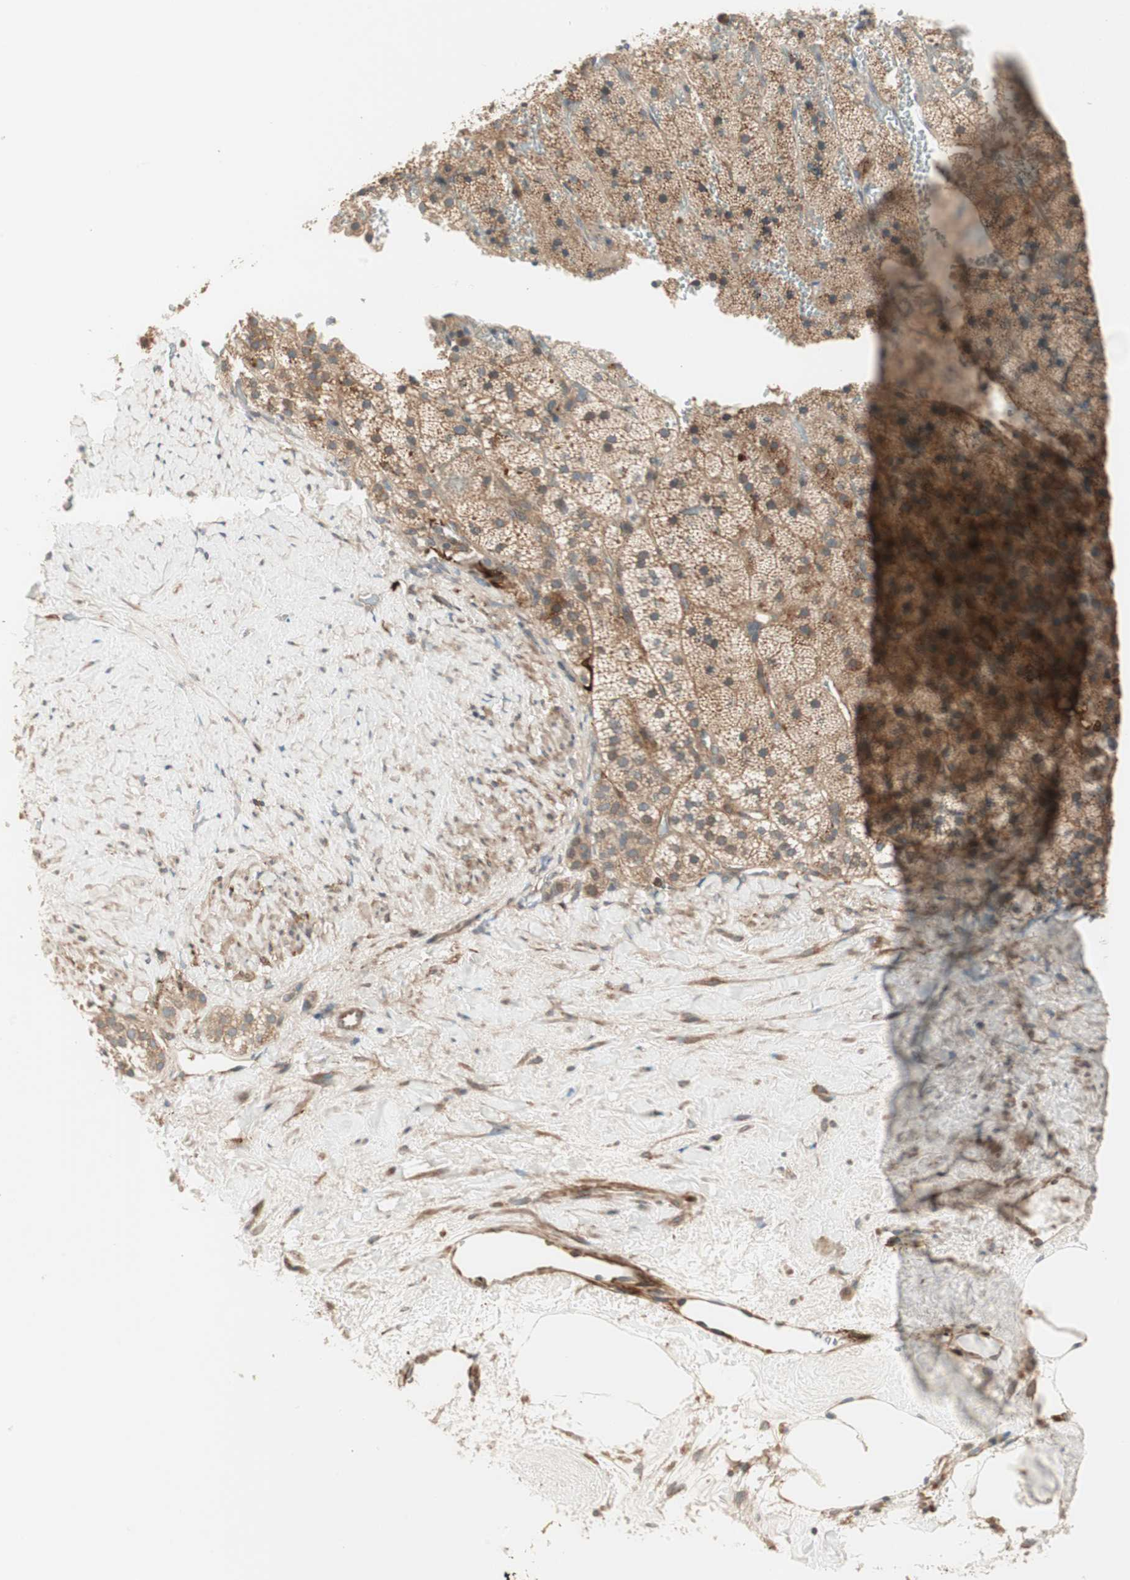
{"staining": {"intensity": "moderate", "quantity": ">75%", "location": "cytoplasmic/membranous"}, "tissue": "adrenal gland", "cell_type": "Glandular cells", "image_type": "normal", "snomed": [{"axis": "morphology", "description": "Normal tissue, NOS"}, {"axis": "topography", "description": "Adrenal gland"}], "caption": "DAB (3,3'-diaminobenzidine) immunohistochemical staining of normal adrenal gland shows moderate cytoplasmic/membranous protein staining in about >75% of glandular cells. Using DAB (3,3'-diaminobenzidine) (brown) and hematoxylin (blue) stains, captured at high magnification using brightfield microscopy.", "gene": "SFRP1", "patient": {"sex": "male", "age": 35}}